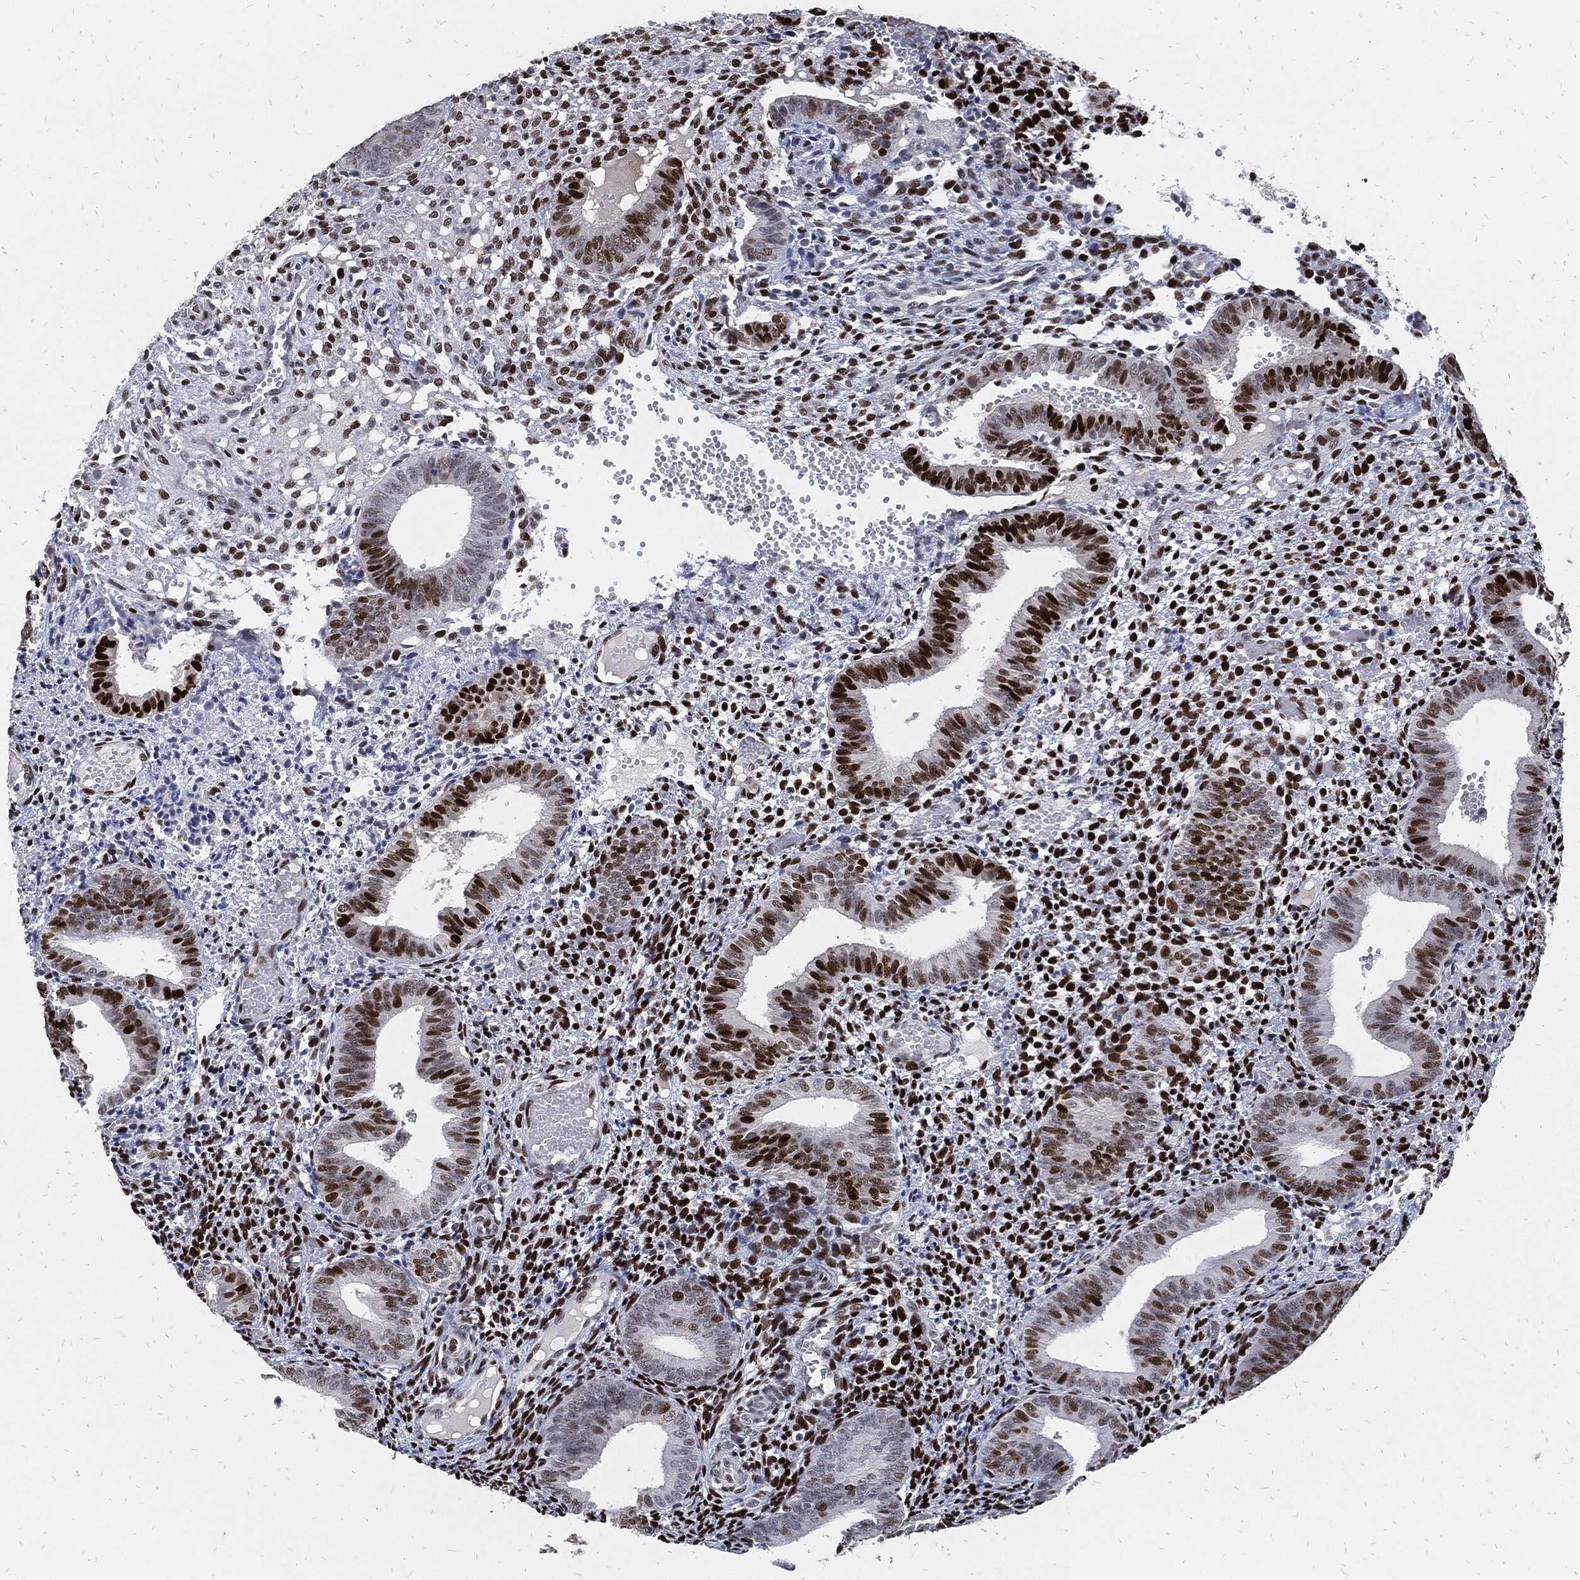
{"staining": {"intensity": "strong", "quantity": "25%-75%", "location": "nuclear"}, "tissue": "endometrium", "cell_type": "Cells in endometrial stroma", "image_type": "normal", "snomed": [{"axis": "morphology", "description": "Normal tissue, NOS"}, {"axis": "topography", "description": "Endometrium"}], "caption": "Benign endometrium was stained to show a protein in brown. There is high levels of strong nuclear positivity in about 25%-75% of cells in endometrial stroma.", "gene": "JUN", "patient": {"sex": "female", "age": 42}}